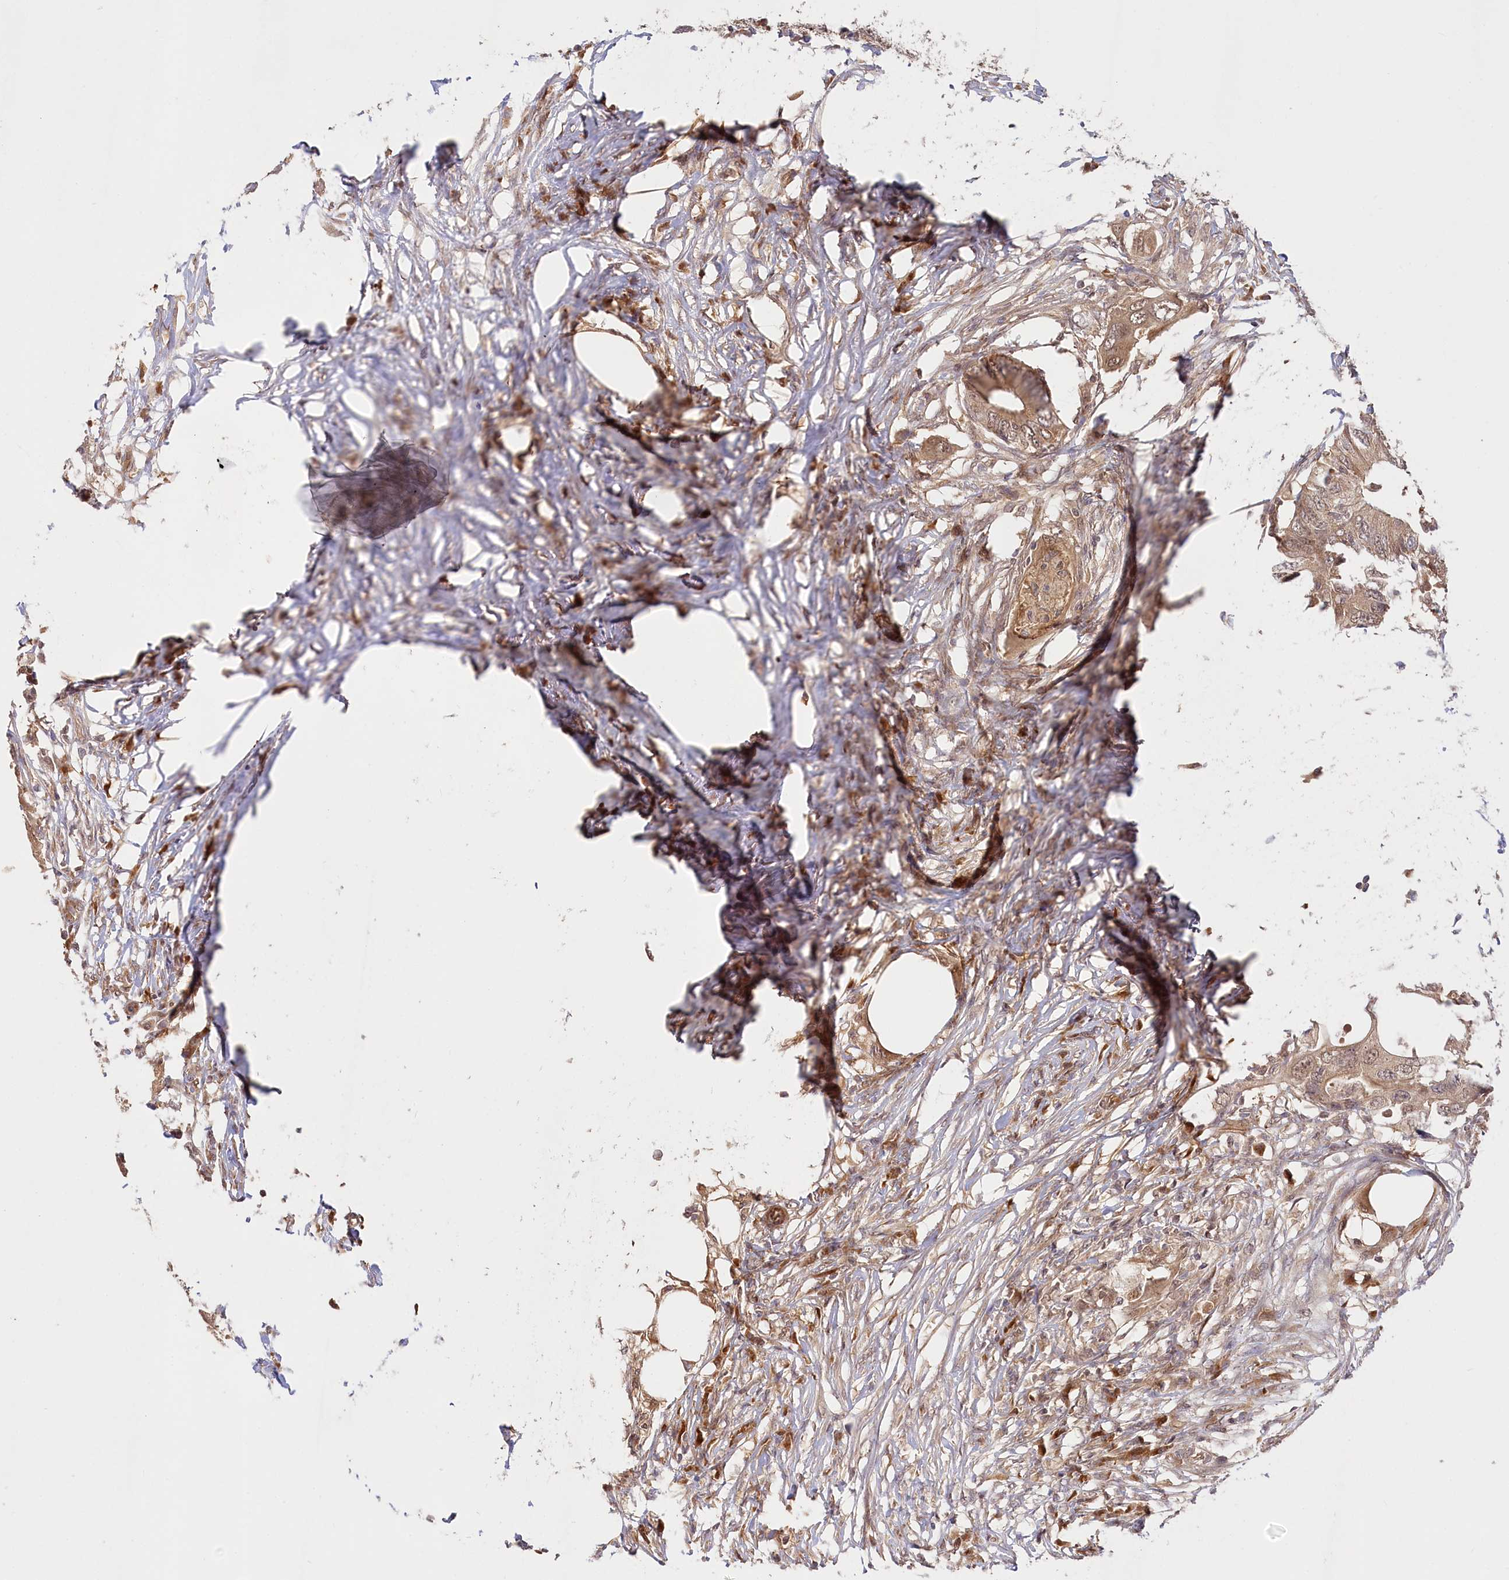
{"staining": {"intensity": "moderate", "quantity": ">75%", "location": "cytoplasmic/membranous"}, "tissue": "colorectal cancer", "cell_type": "Tumor cells", "image_type": "cancer", "snomed": [{"axis": "morphology", "description": "Adenocarcinoma, NOS"}, {"axis": "topography", "description": "Colon"}], "caption": "Immunohistochemistry of colorectal cancer (adenocarcinoma) demonstrates medium levels of moderate cytoplasmic/membranous positivity in approximately >75% of tumor cells. (Brightfield microscopy of DAB IHC at high magnification).", "gene": "CEP70", "patient": {"sex": "male", "age": 71}}